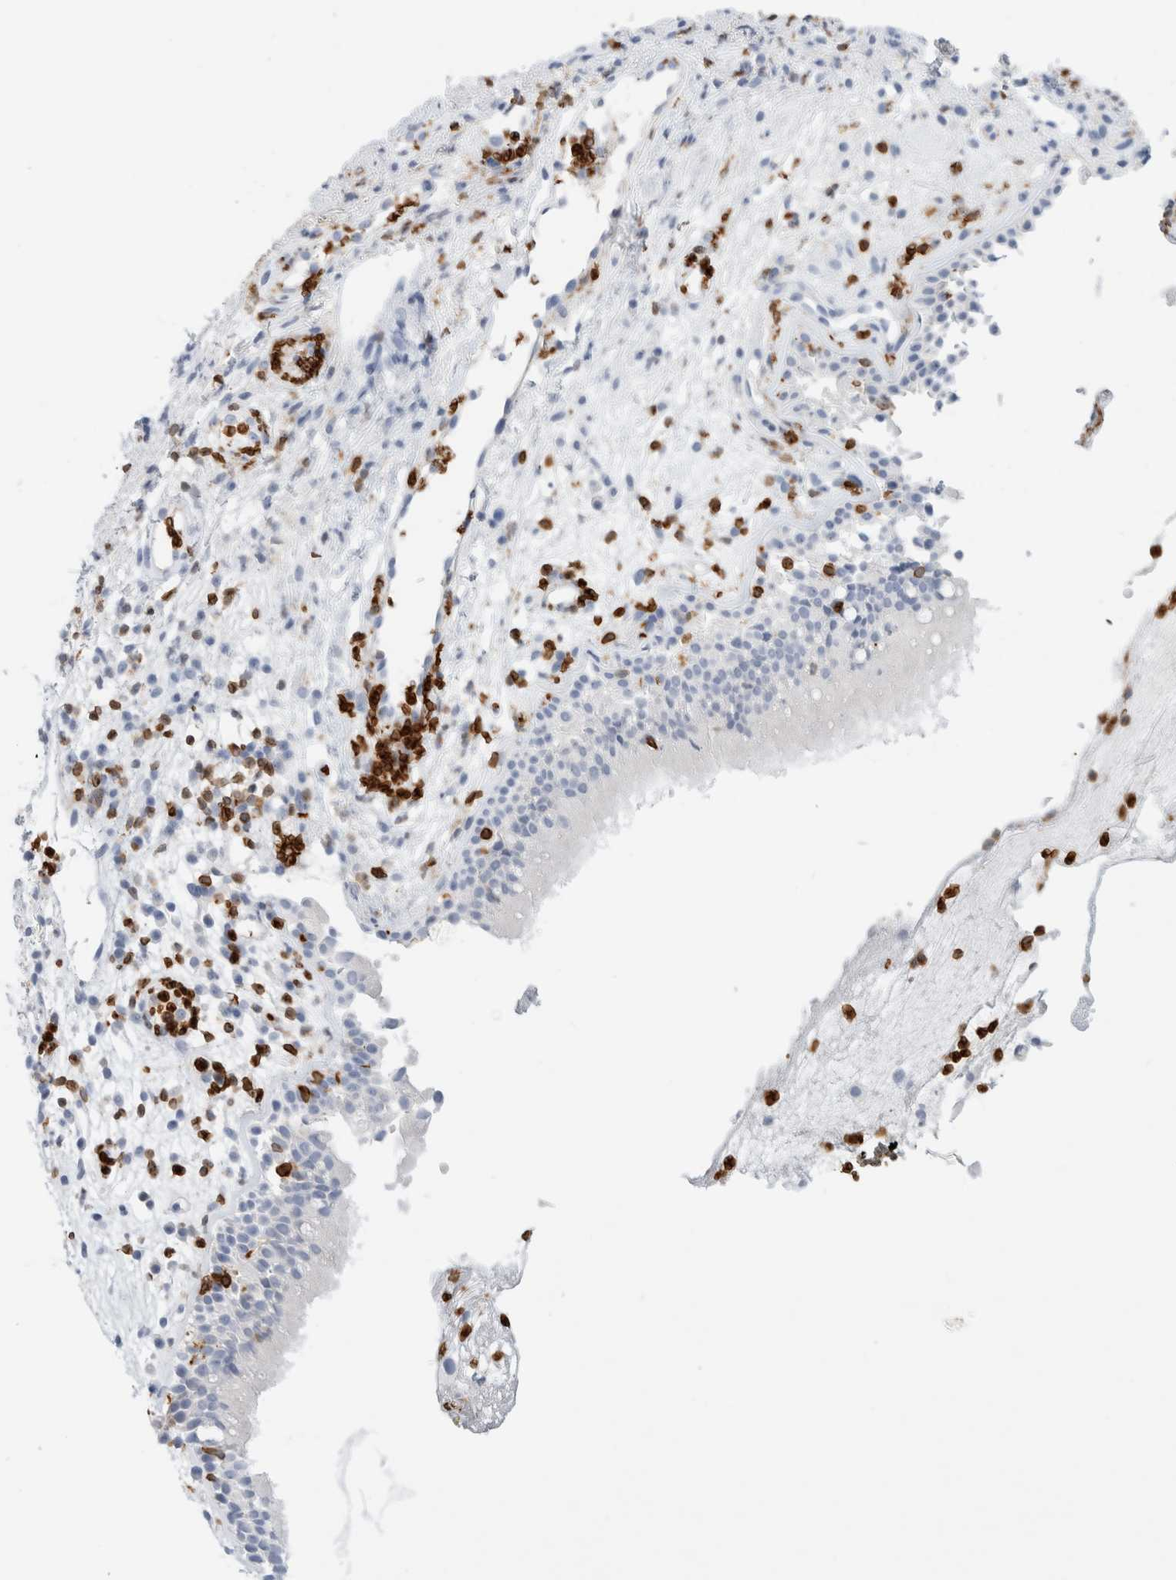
{"staining": {"intensity": "negative", "quantity": "none", "location": "none"}, "tissue": "nasopharynx", "cell_type": "Respiratory epithelial cells", "image_type": "normal", "snomed": [{"axis": "morphology", "description": "Normal tissue, NOS"}, {"axis": "morphology", "description": "Inflammation, NOS"}, {"axis": "topography", "description": "Nasopharynx"}], "caption": "High magnification brightfield microscopy of benign nasopharynx stained with DAB (3,3'-diaminobenzidine) (brown) and counterstained with hematoxylin (blue): respiratory epithelial cells show no significant expression. (Stains: DAB (3,3'-diaminobenzidine) immunohistochemistry (IHC) with hematoxylin counter stain, Microscopy: brightfield microscopy at high magnification).", "gene": "ALOX5AP", "patient": {"sex": "male", "age": 54}}